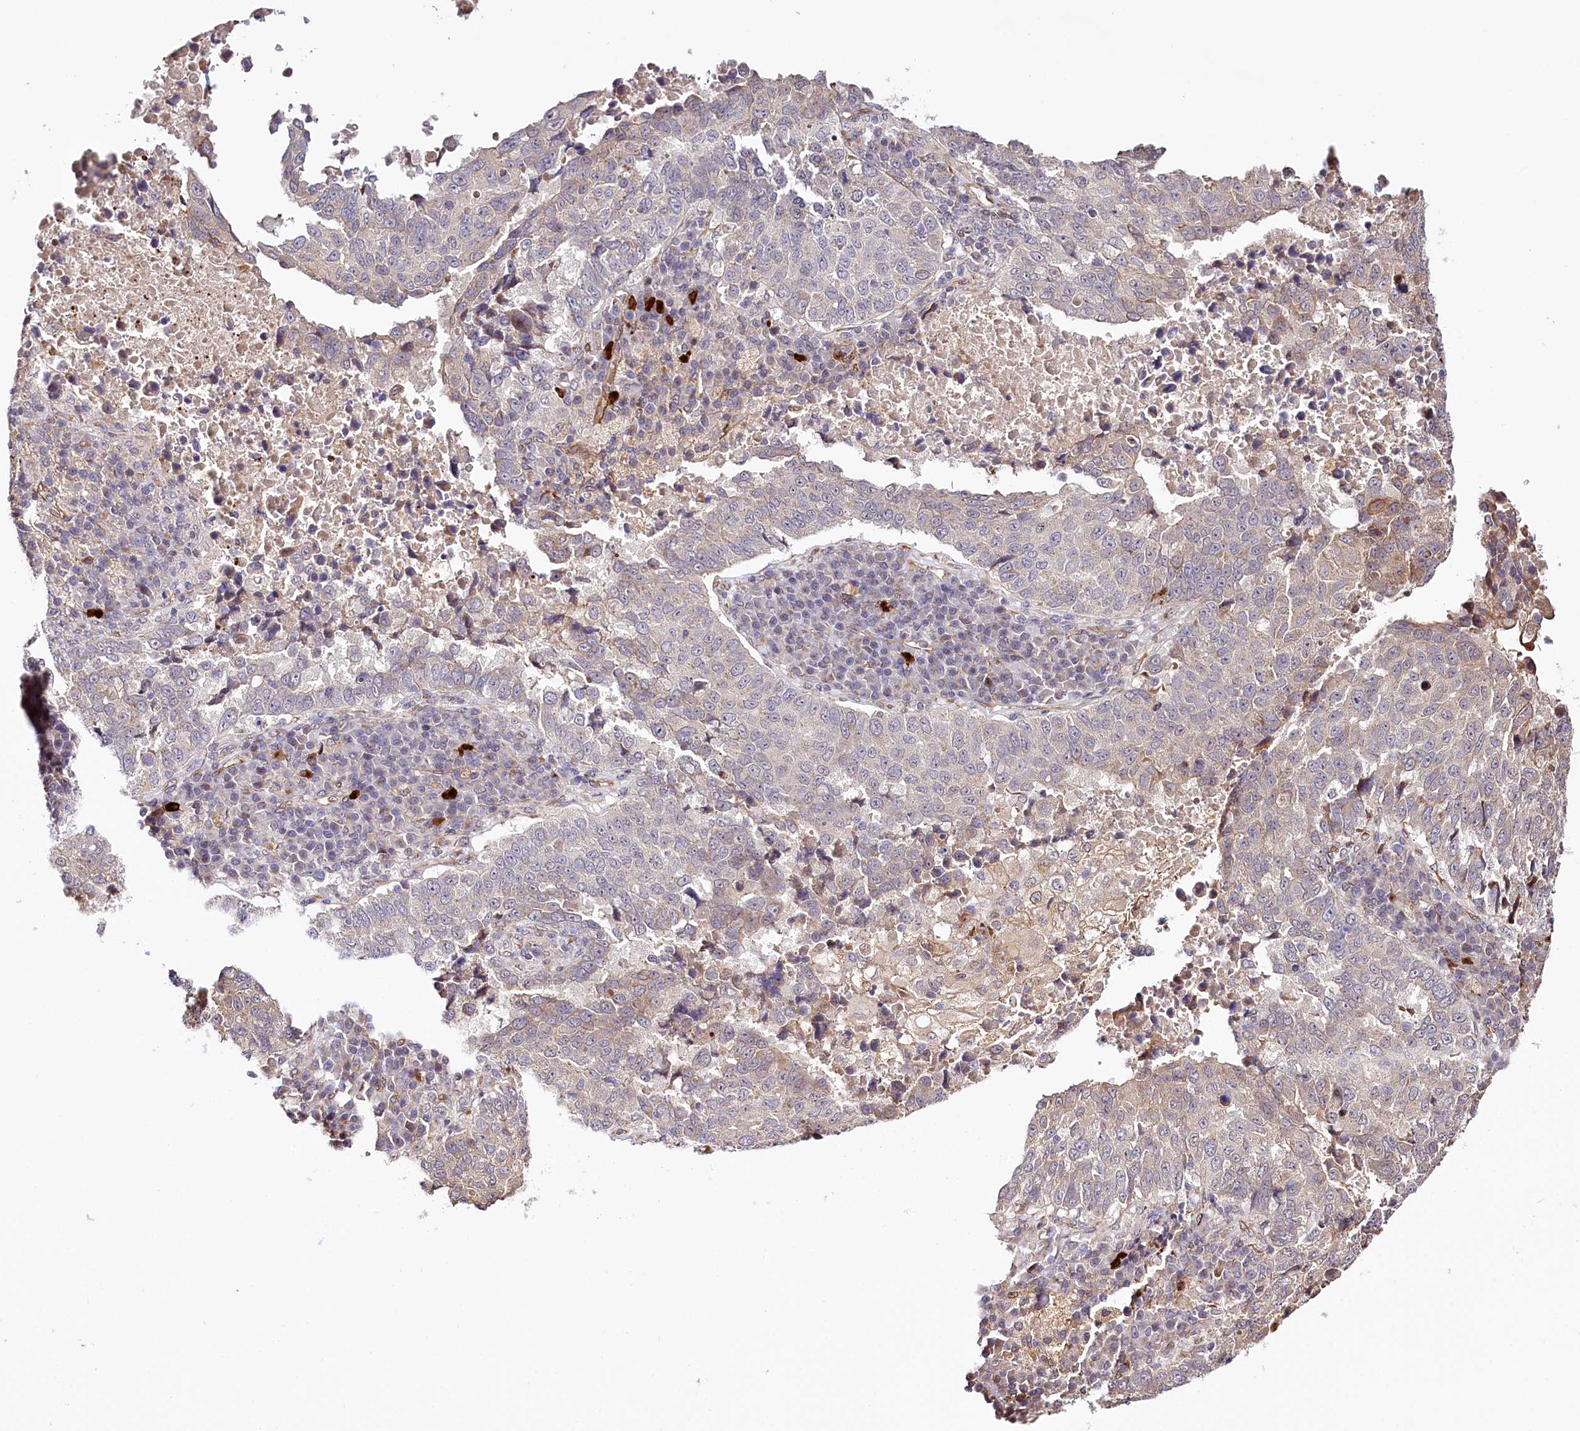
{"staining": {"intensity": "negative", "quantity": "none", "location": "none"}, "tissue": "lung cancer", "cell_type": "Tumor cells", "image_type": "cancer", "snomed": [{"axis": "morphology", "description": "Squamous cell carcinoma, NOS"}, {"axis": "topography", "description": "Lung"}], "caption": "Tumor cells show no significant protein positivity in lung cancer (squamous cell carcinoma).", "gene": "CUTC", "patient": {"sex": "male", "age": 73}}